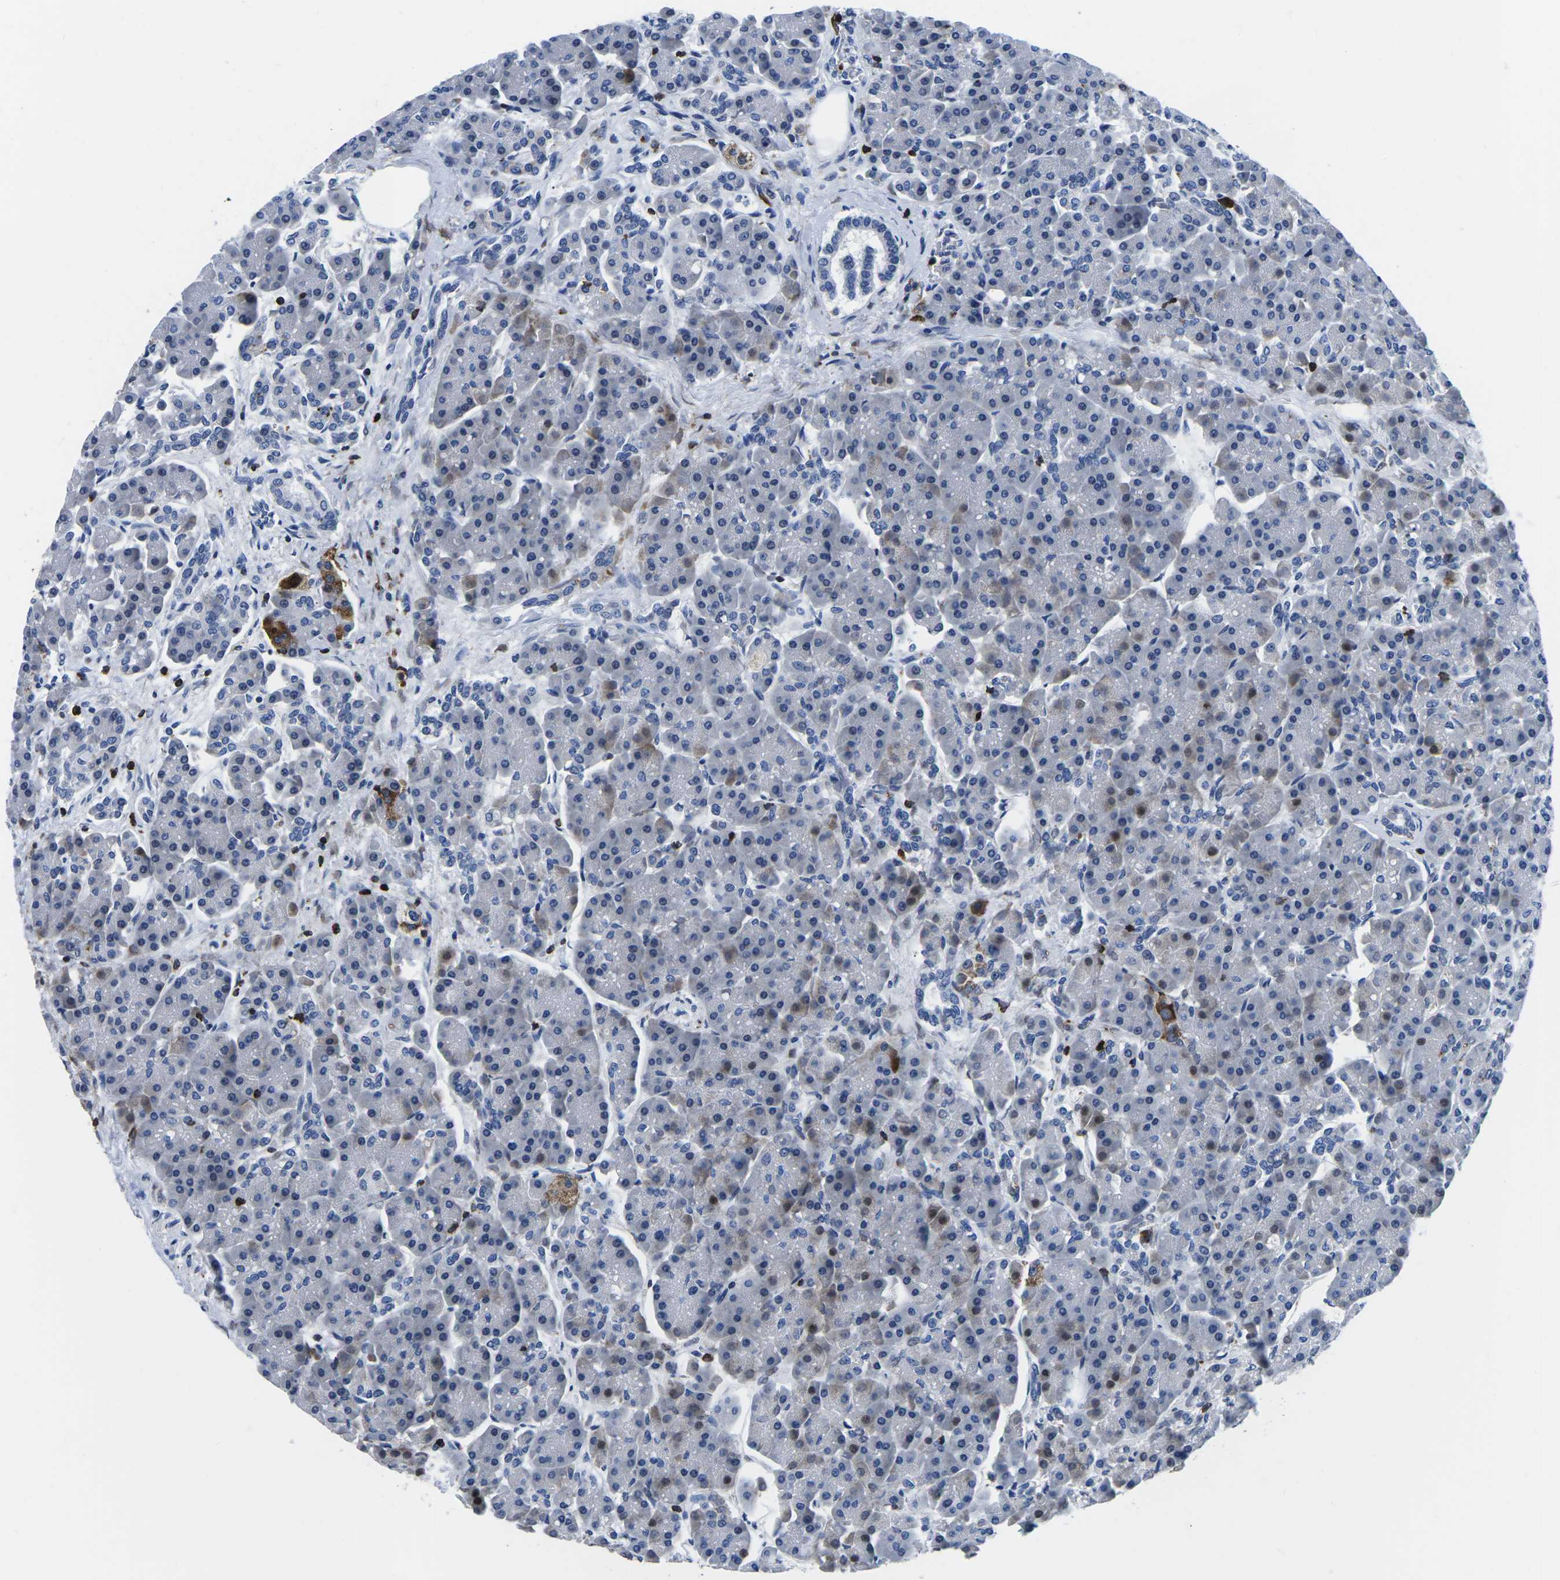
{"staining": {"intensity": "negative", "quantity": "none", "location": "none"}, "tissue": "pancreas", "cell_type": "Exocrine glandular cells", "image_type": "normal", "snomed": [{"axis": "morphology", "description": "Normal tissue, NOS"}, {"axis": "topography", "description": "Pancreas"}], "caption": "High power microscopy histopathology image of an immunohistochemistry (IHC) photomicrograph of normal pancreas, revealing no significant staining in exocrine glandular cells. The staining was performed using DAB (3,3'-diaminobenzidine) to visualize the protein expression in brown, while the nuclei were stained in blue with hematoxylin (Magnification: 20x).", "gene": "CTSW", "patient": {"sex": "female", "age": 70}}